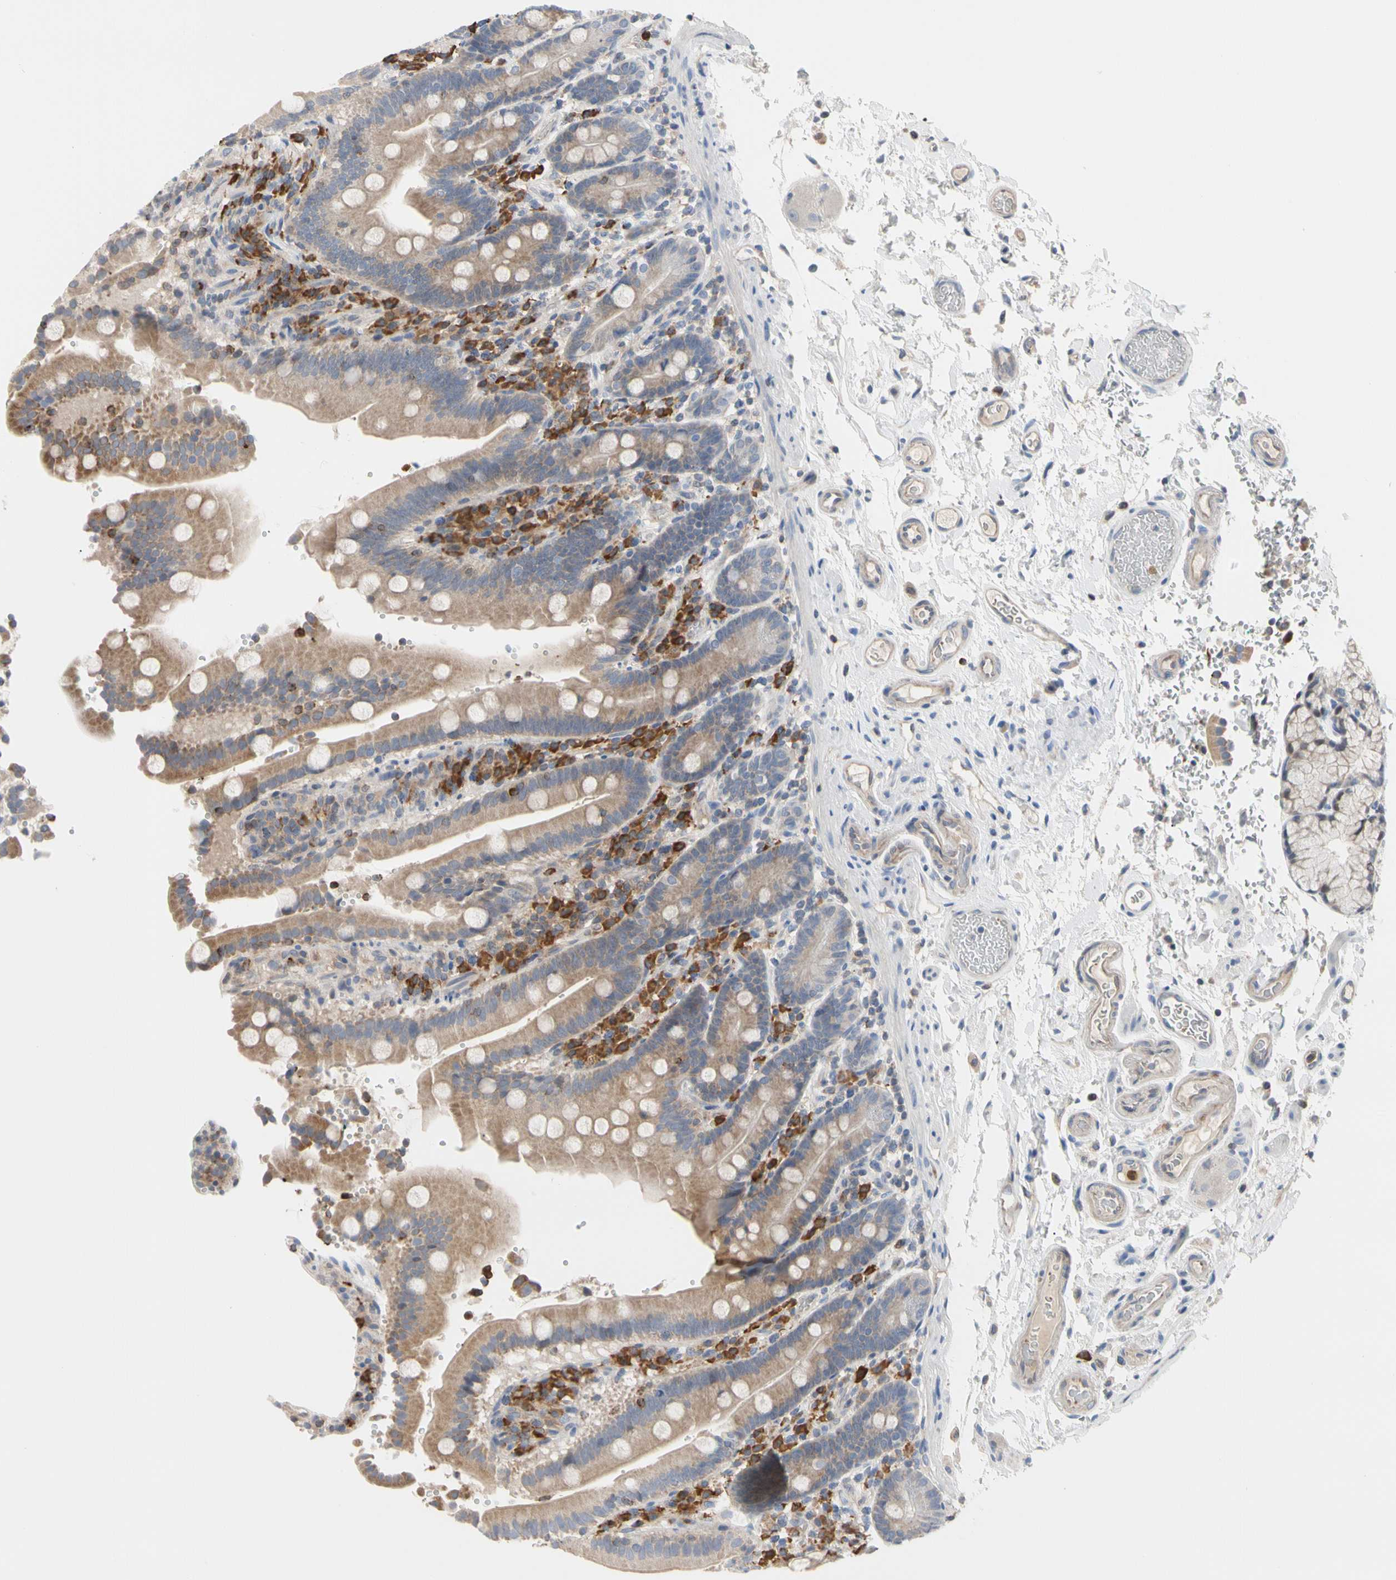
{"staining": {"intensity": "moderate", "quantity": ">75%", "location": "cytoplasmic/membranous"}, "tissue": "duodenum", "cell_type": "Glandular cells", "image_type": "normal", "snomed": [{"axis": "morphology", "description": "Normal tissue, NOS"}, {"axis": "topography", "description": "Small intestine, NOS"}], "caption": "The photomicrograph demonstrates a brown stain indicating the presence of a protein in the cytoplasmic/membranous of glandular cells in duodenum. (Stains: DAB (3,3'-diaminobenzidine) in brown, nuclei in blue, Microscopy: brightfield microscopy at high magnification).", "gene": "MCL1", "patient": {"sex": "female", "age": 71}}